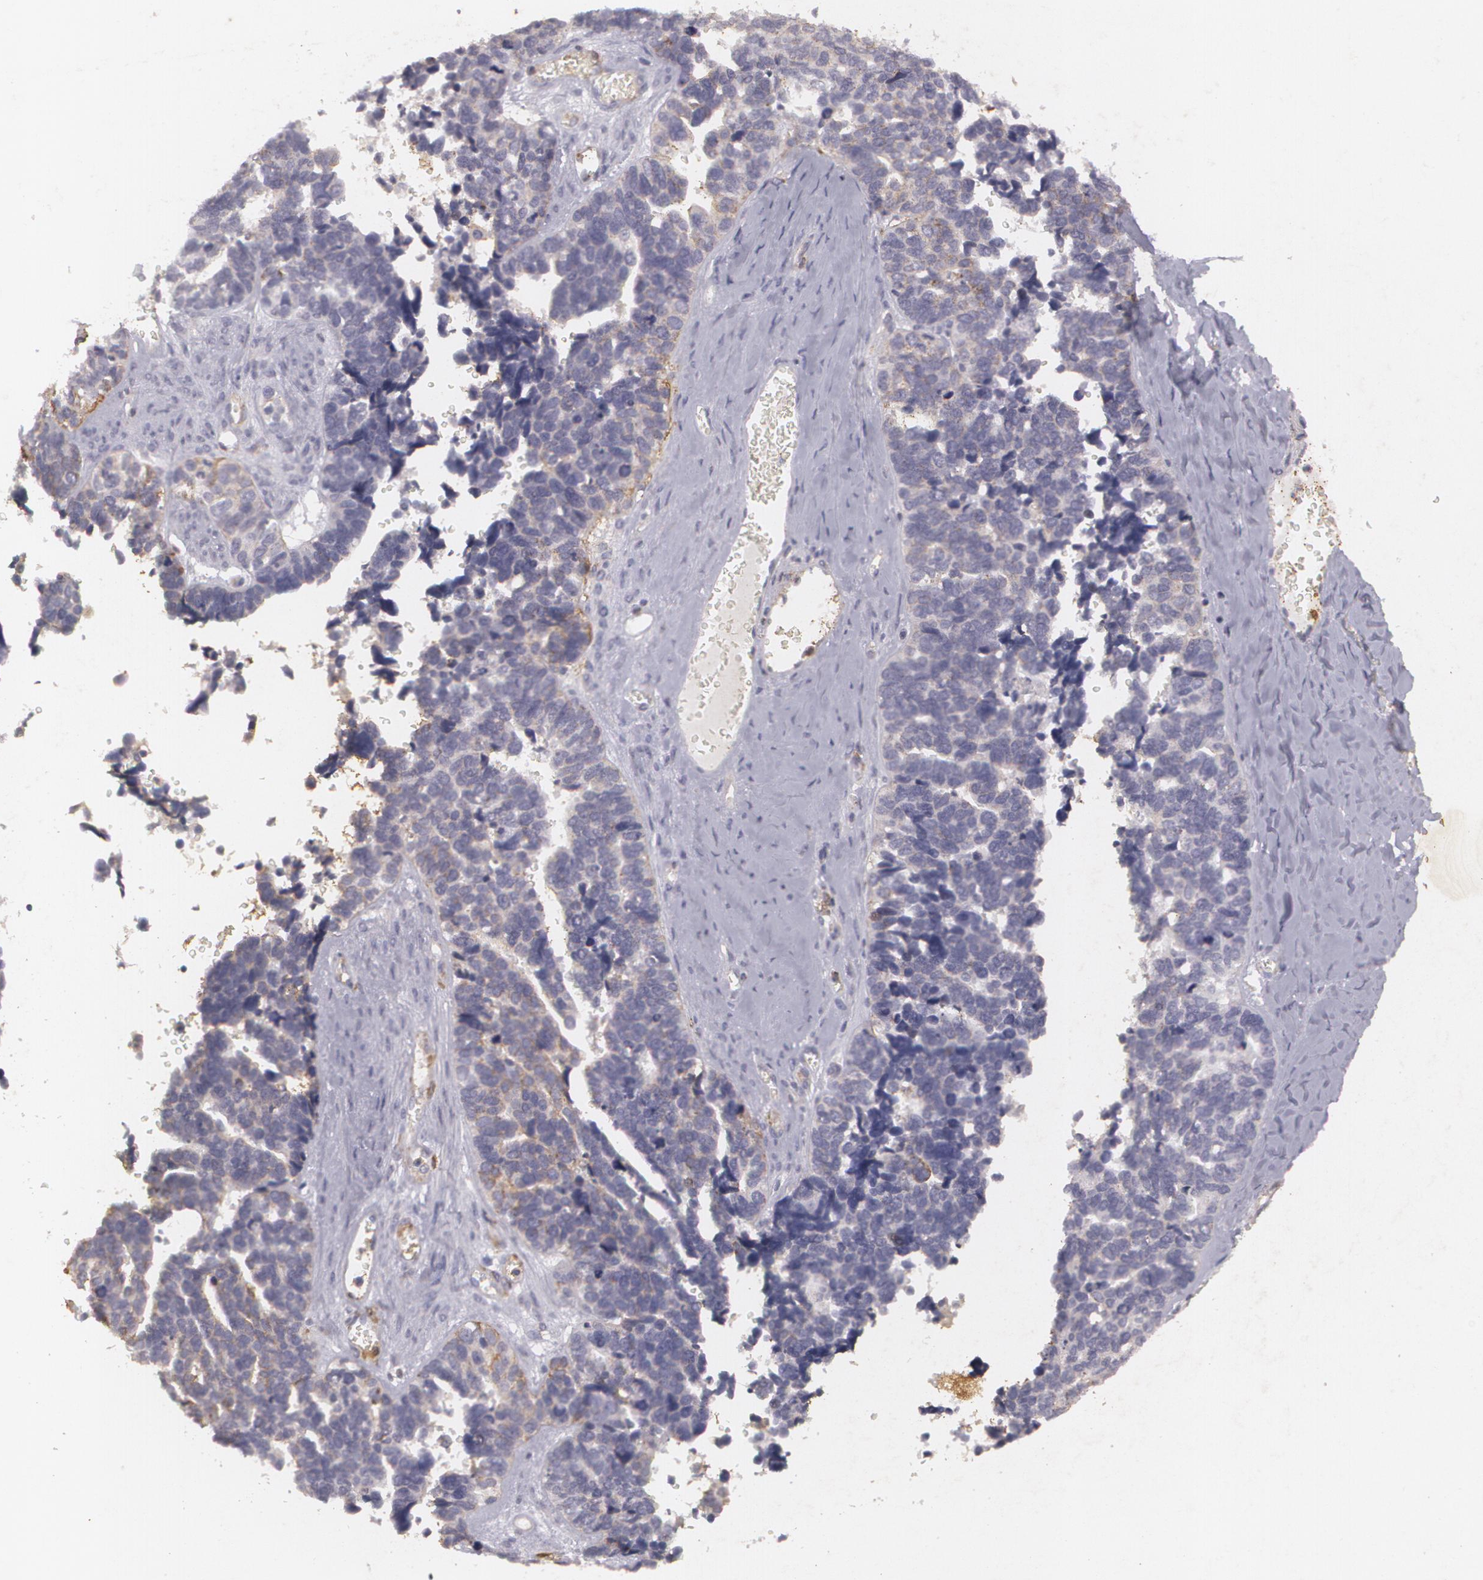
{"staining": {"intensity": "negative", "quantity": "none", "location": "none"}, "tissue": "ovarian cancer", "cell_type": "Tumor cells", "image_type": "cancer", "snomed": [{"axis": "morphology", "description": "Cystadenocarcinoma, serous, NOS"}, {"axis": "topography", "description": "Ovary"}], "caption": "Tumor cells show no significant staining in ovarian cancer.", "gene": "KCNA4", "patient": {"sex": "female", "age": 77}}